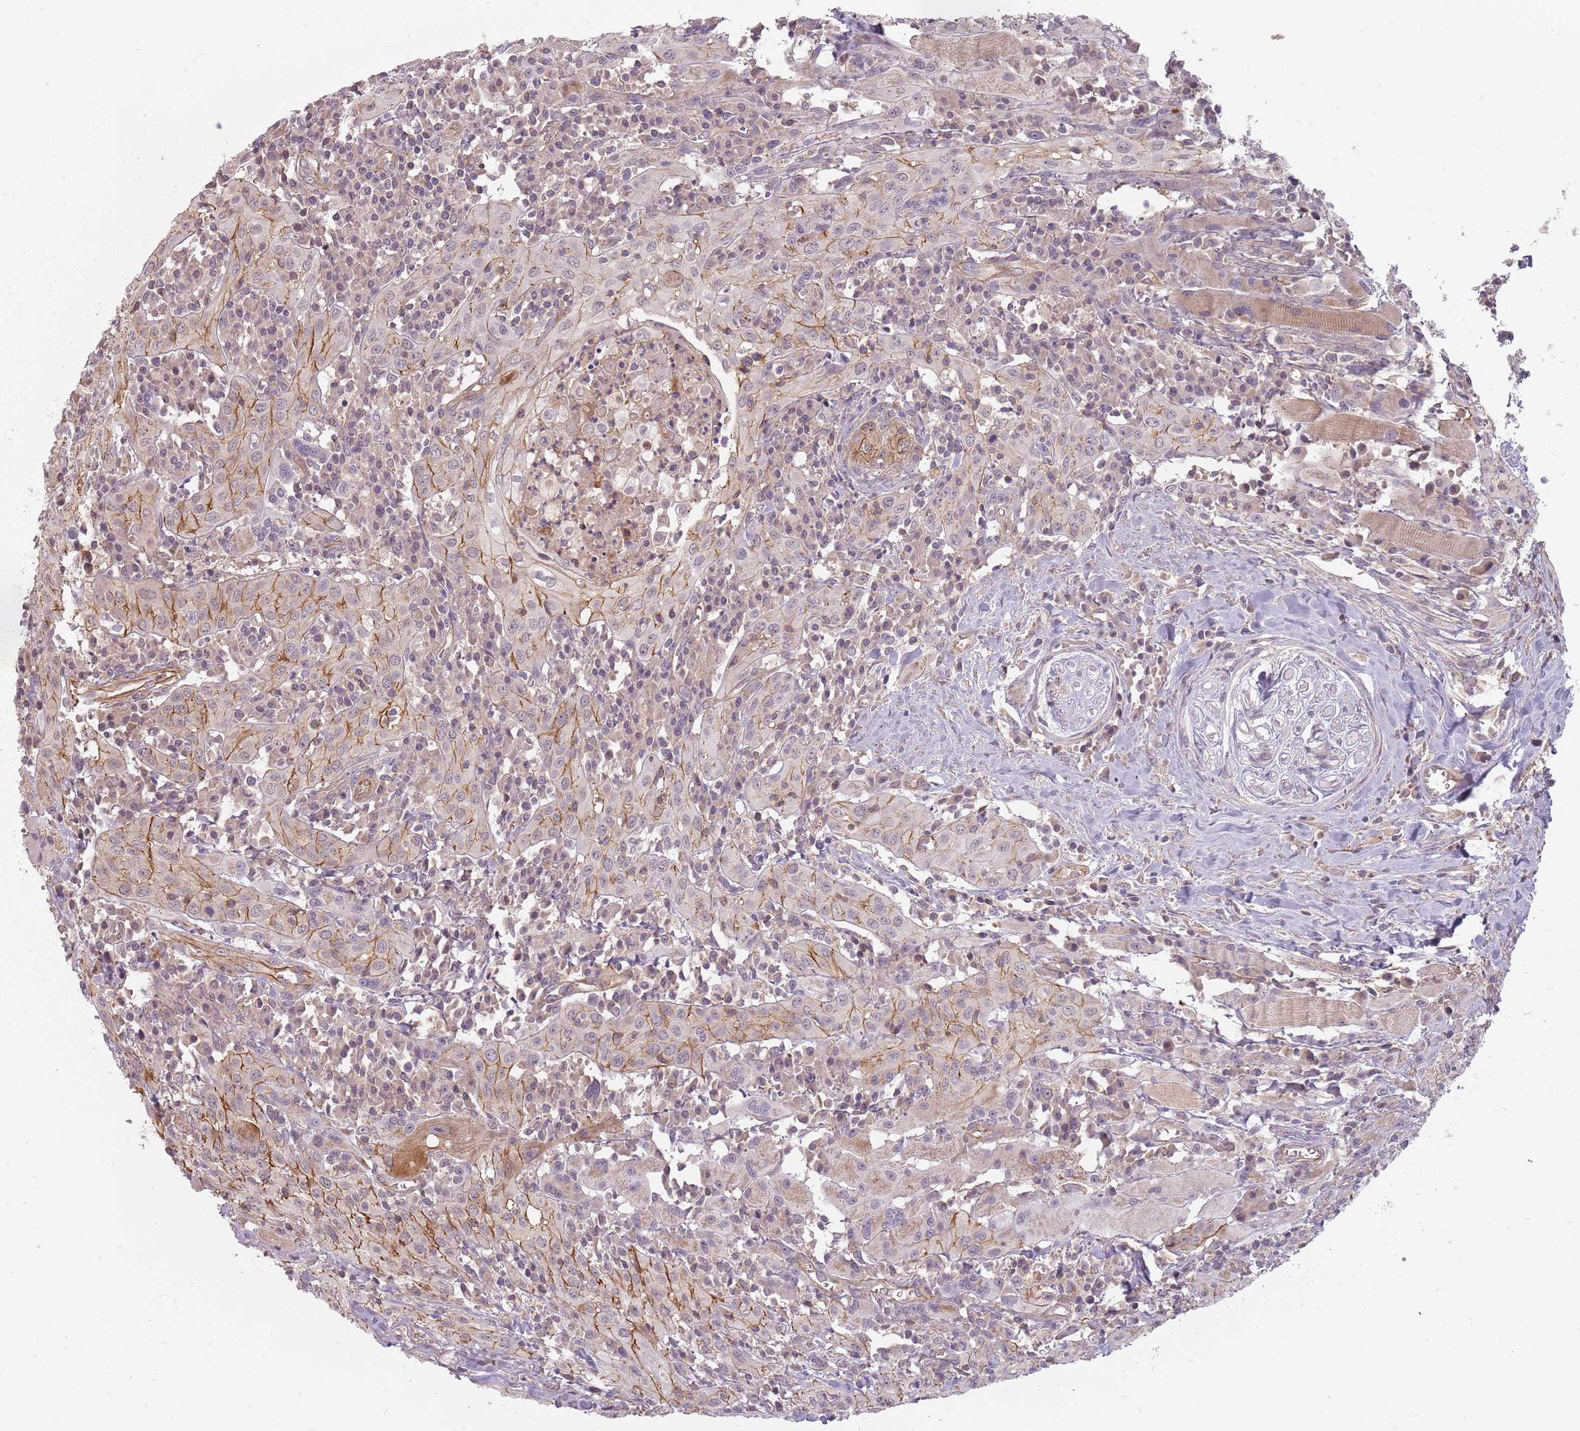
{"staining": {"intensity": "moderate", "quantity": "25%-75%", "location": "cytoplasmic/membranous"}, "tissue": "head and neck cancer", "cell_type": "Tumor cells", "image_type": "cancer", "snomed": [{"axis": "morphology", "description": "Squamous cell carcinoma, NOS"}, {"axis": "topography", "description": "Oral tissue"}, {"axis": "topography", "description": "Head-Neck"}], "caption": "High-power microscopy captured an IHC histopathology image of head and neck cancer (squamous cell carcinoma), revealing moderate cytoplasmic/membranous positivity in approximately 25%-75% of tumor cells.", "gene": "PPP1R14C", "patient": {"sex": "female", "age": 70}}